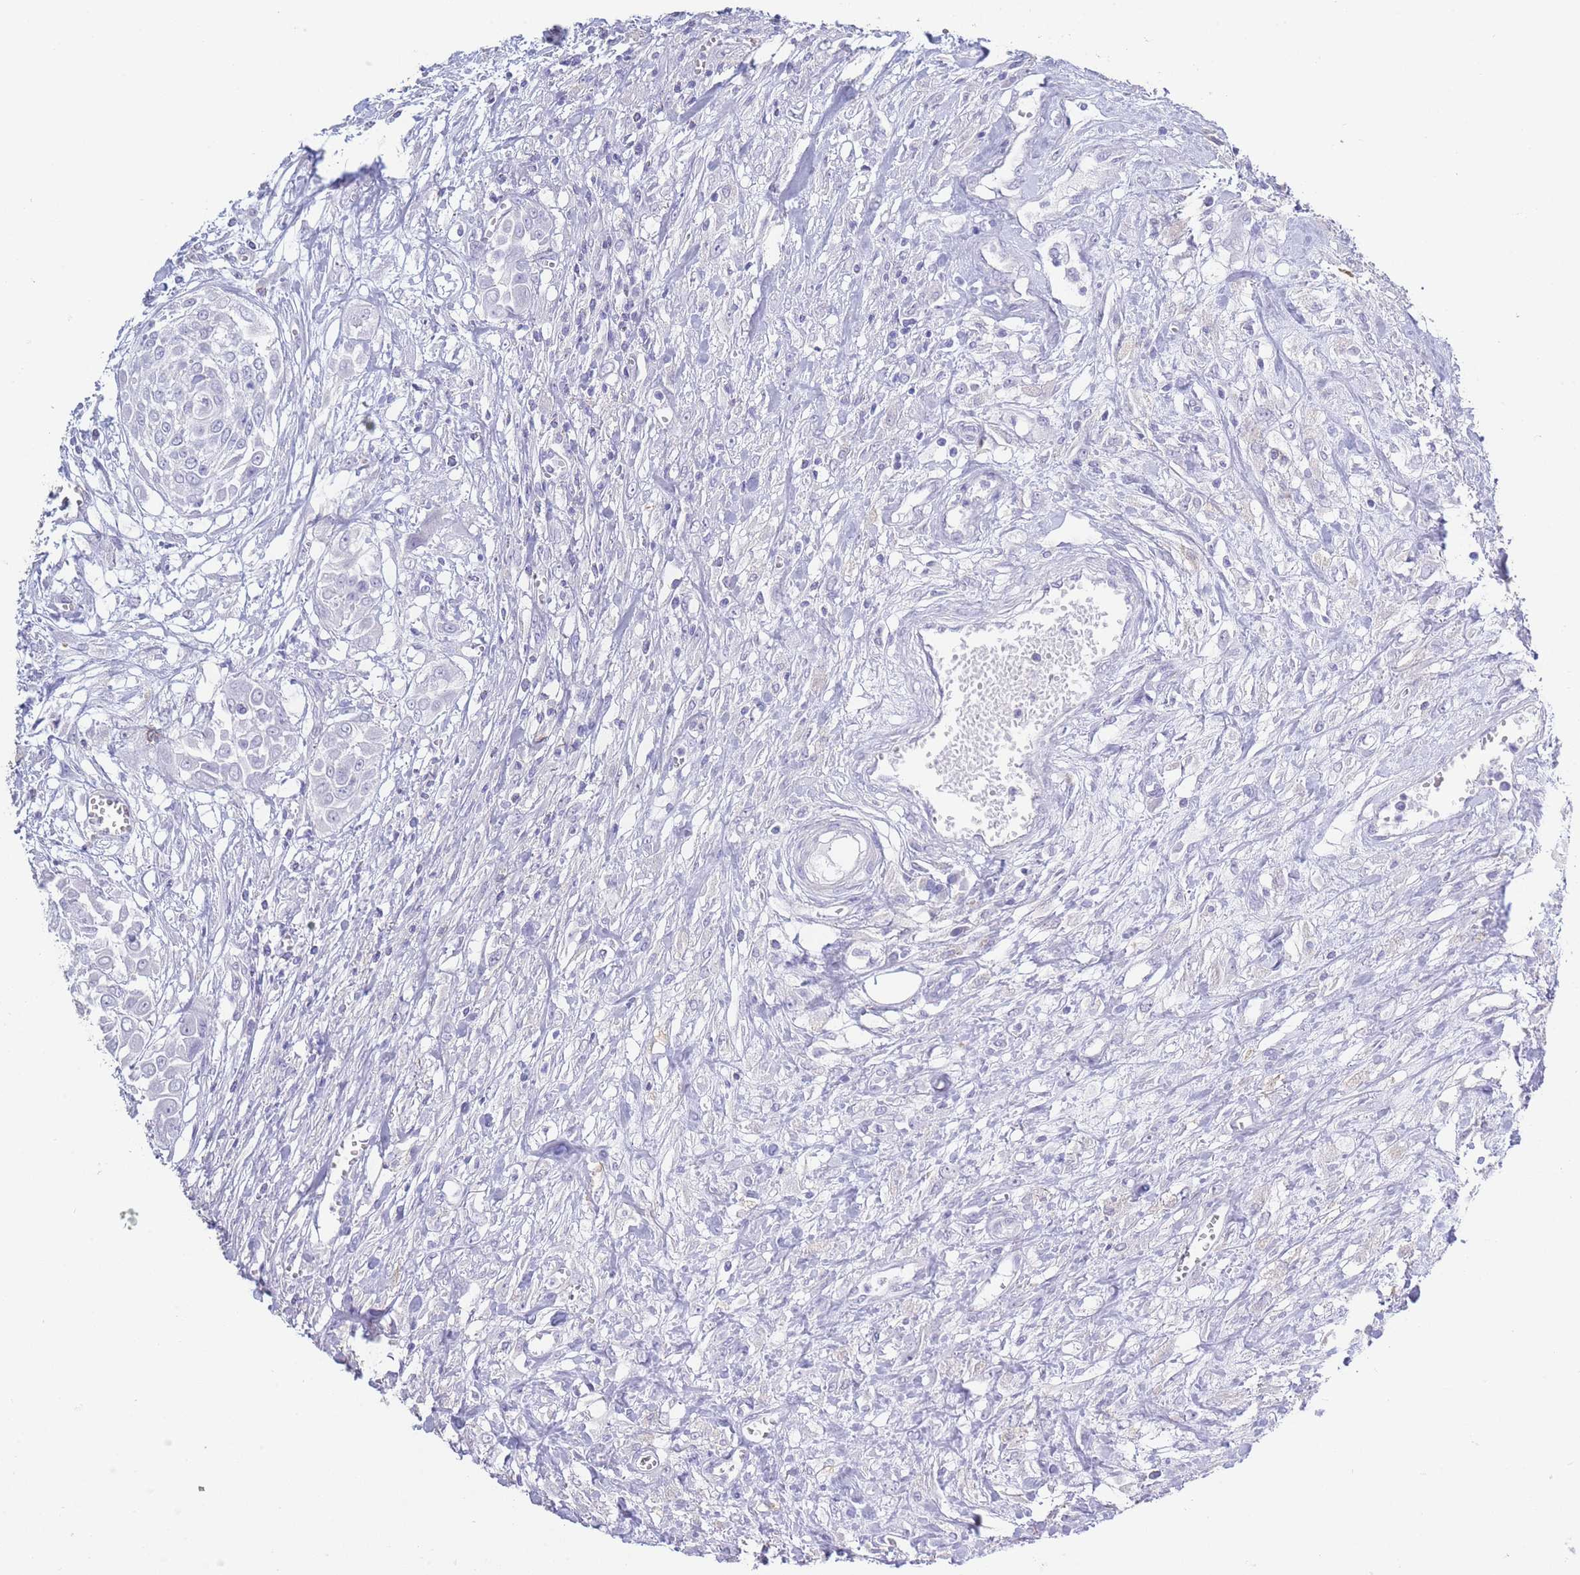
{"staining": {"intensity": "negative", "quantity": "none", "location": "none"}, "tissue": "urothelial cancer", "cell_type": "Tumor cells", "image_type": "cancer", "snomed": [{"axis": "morphology", "description": "Urothelial carcinoma, High grade"}, {"axis": "topography", "description": "Urinary bladder"}], "caption": "Micrograph shows no protein positivity in tumor cells of urothelial cancer tissue.", "gene": "CD37", "patient": {"sex": "male", "age": 57}}